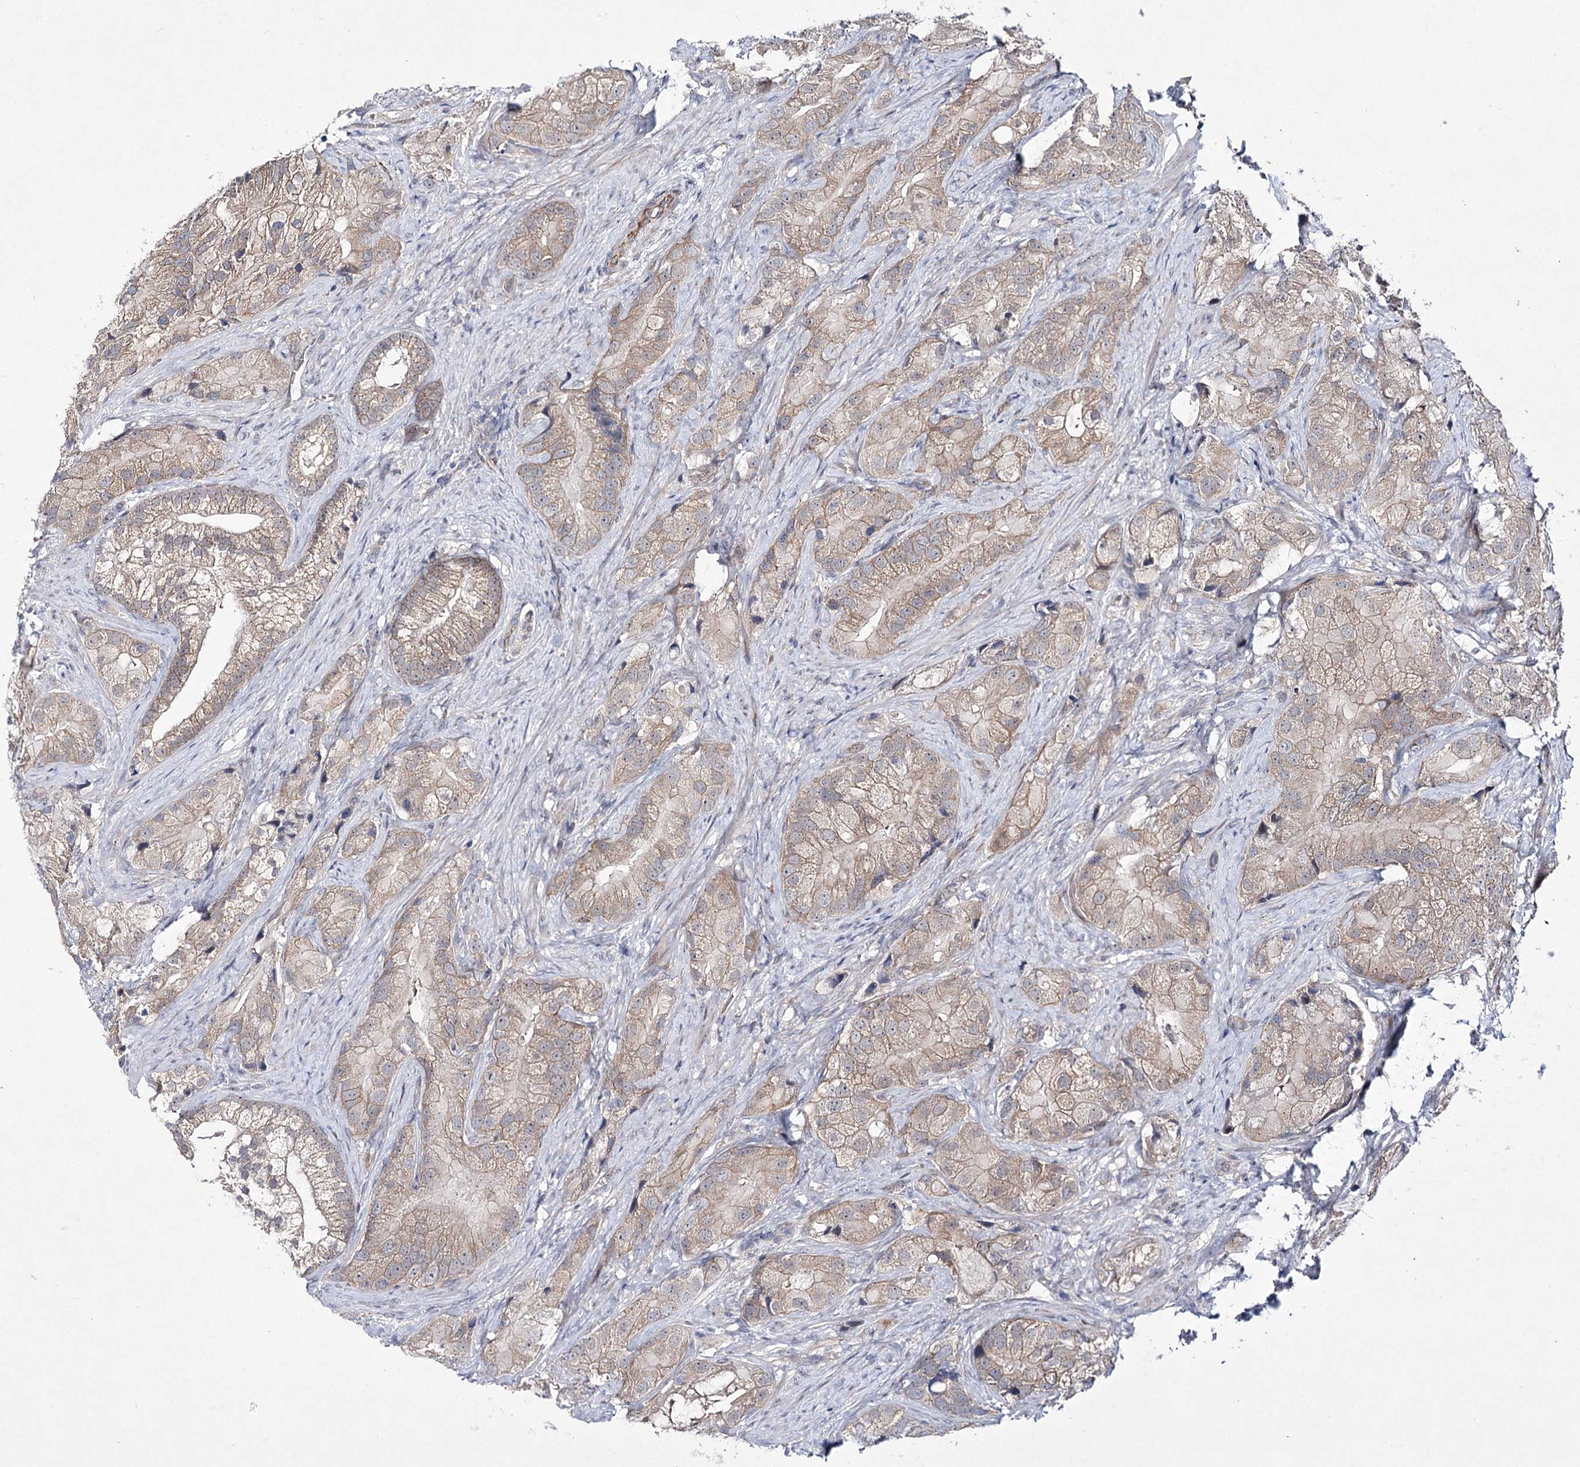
{"staining": {"intensity": "weak", "quantity": ">75%", "location": "cytoplasmic/membranous"}, "tissue": "prostate cancer", "cell_type": "Tumor cells", "image_type": "cancer", "snomed": [{"axis": "morphology", "description": "Adenocarcinoma, Low grade"}, {"axis": "topography", "description": "Prostate"}], "caption": "Prostate cancer stained with DAB (3,3'-diaminobenzidine) IHC demonstrates low levels of weak cytoplasmic/membranous staining in approximately >75% of tumor cells.", "gene": "ARHGAP32", "patient": {"sex": "male", "age": 71}}